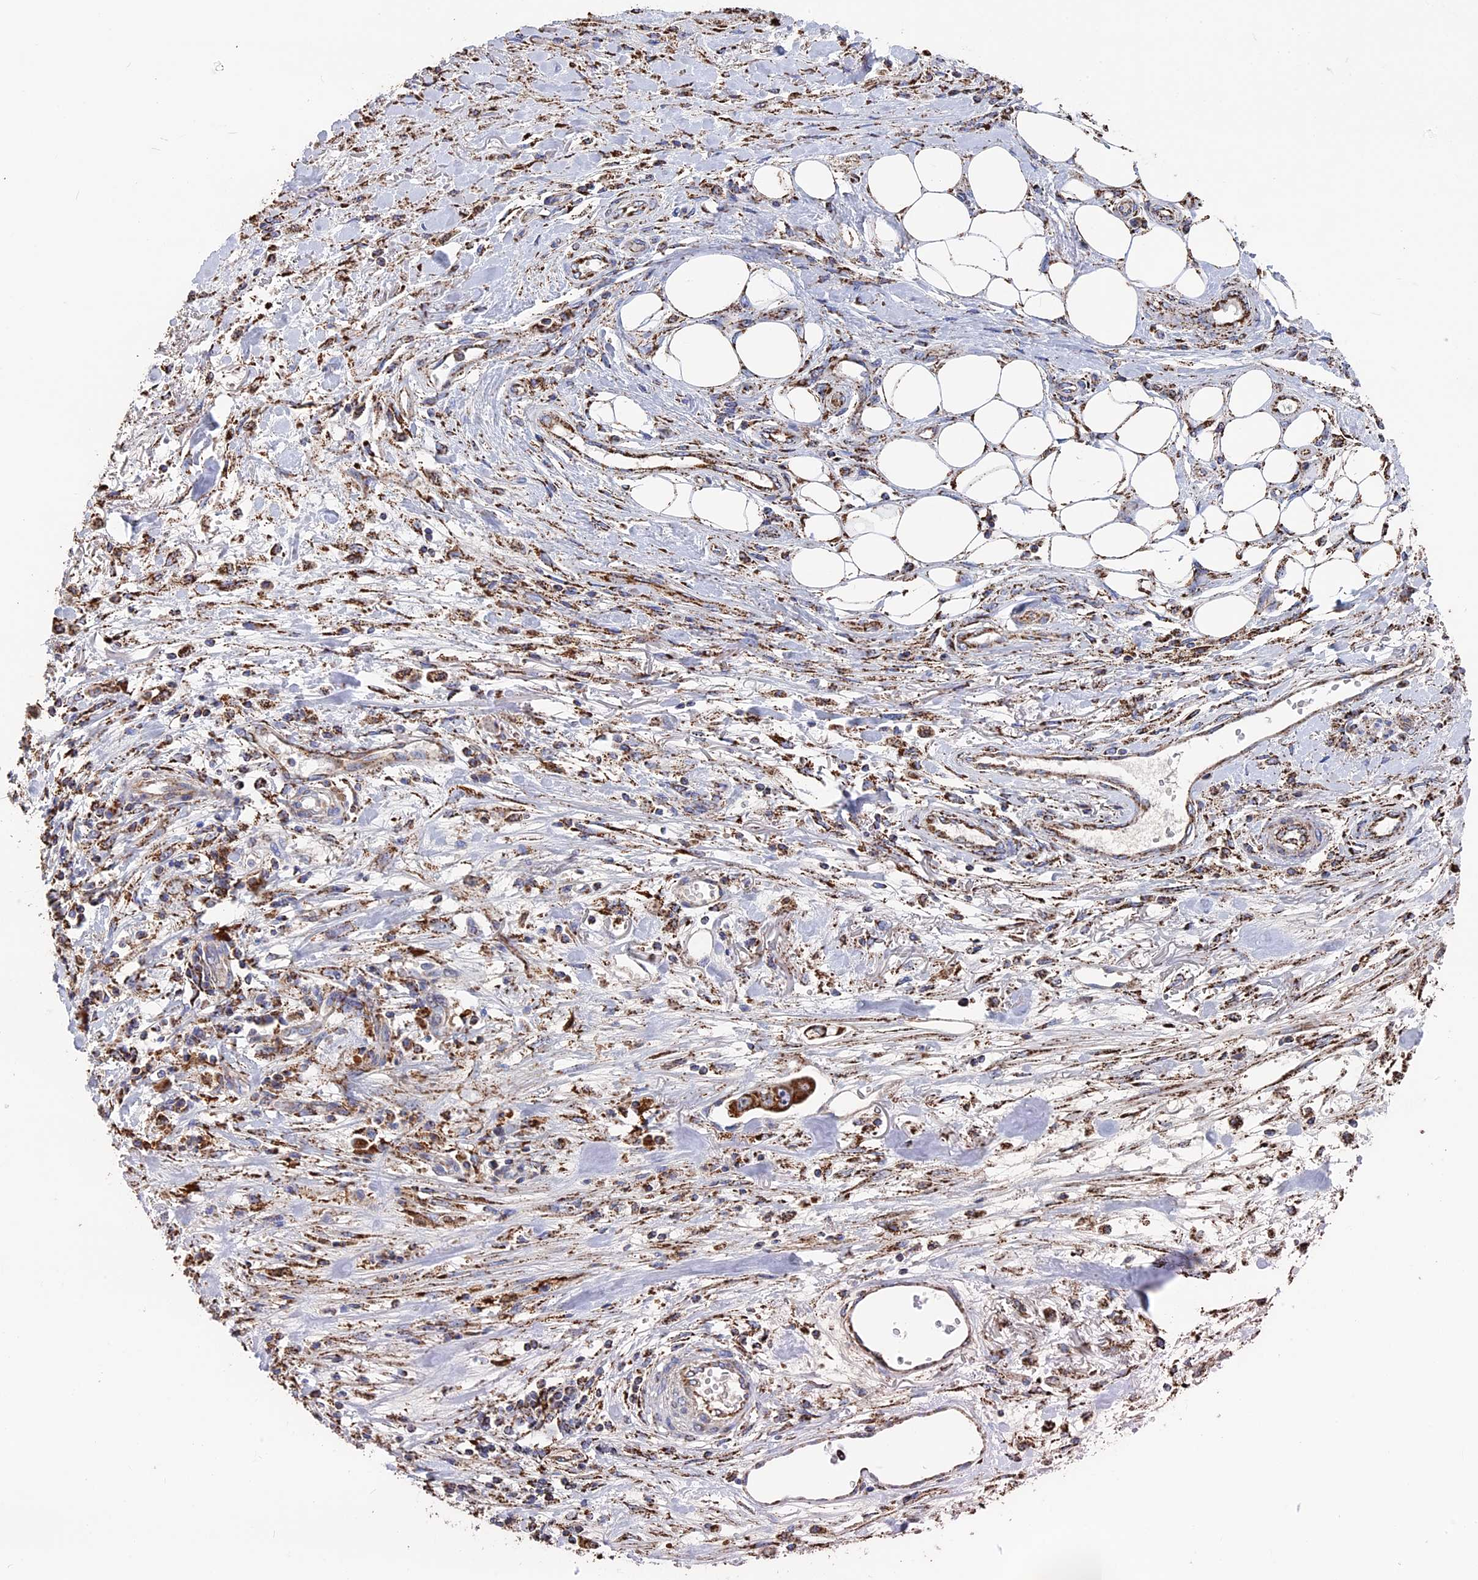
{"staining": {"intensity": "strong", "quantity": ">75%", "location": "cytoplasmic/membranous"}, "tissue": "stomach cancer", "cell_type": "Tumor cells", "image_type": "cancer", "snomed": [{"axis": "morphology", "description": "Adenocarcinoma, NOS"}, {"axis": "topography", "description": "Stomach"}], "caption": "Immunohistochemical staining of stomach adenocarcinoma reveals high levels of strong cytoplasmic/membranous protein expression in about >75% of tumor cells.", "gene": "SEC24D", "patient": {"sex": "male", "age": 62}}